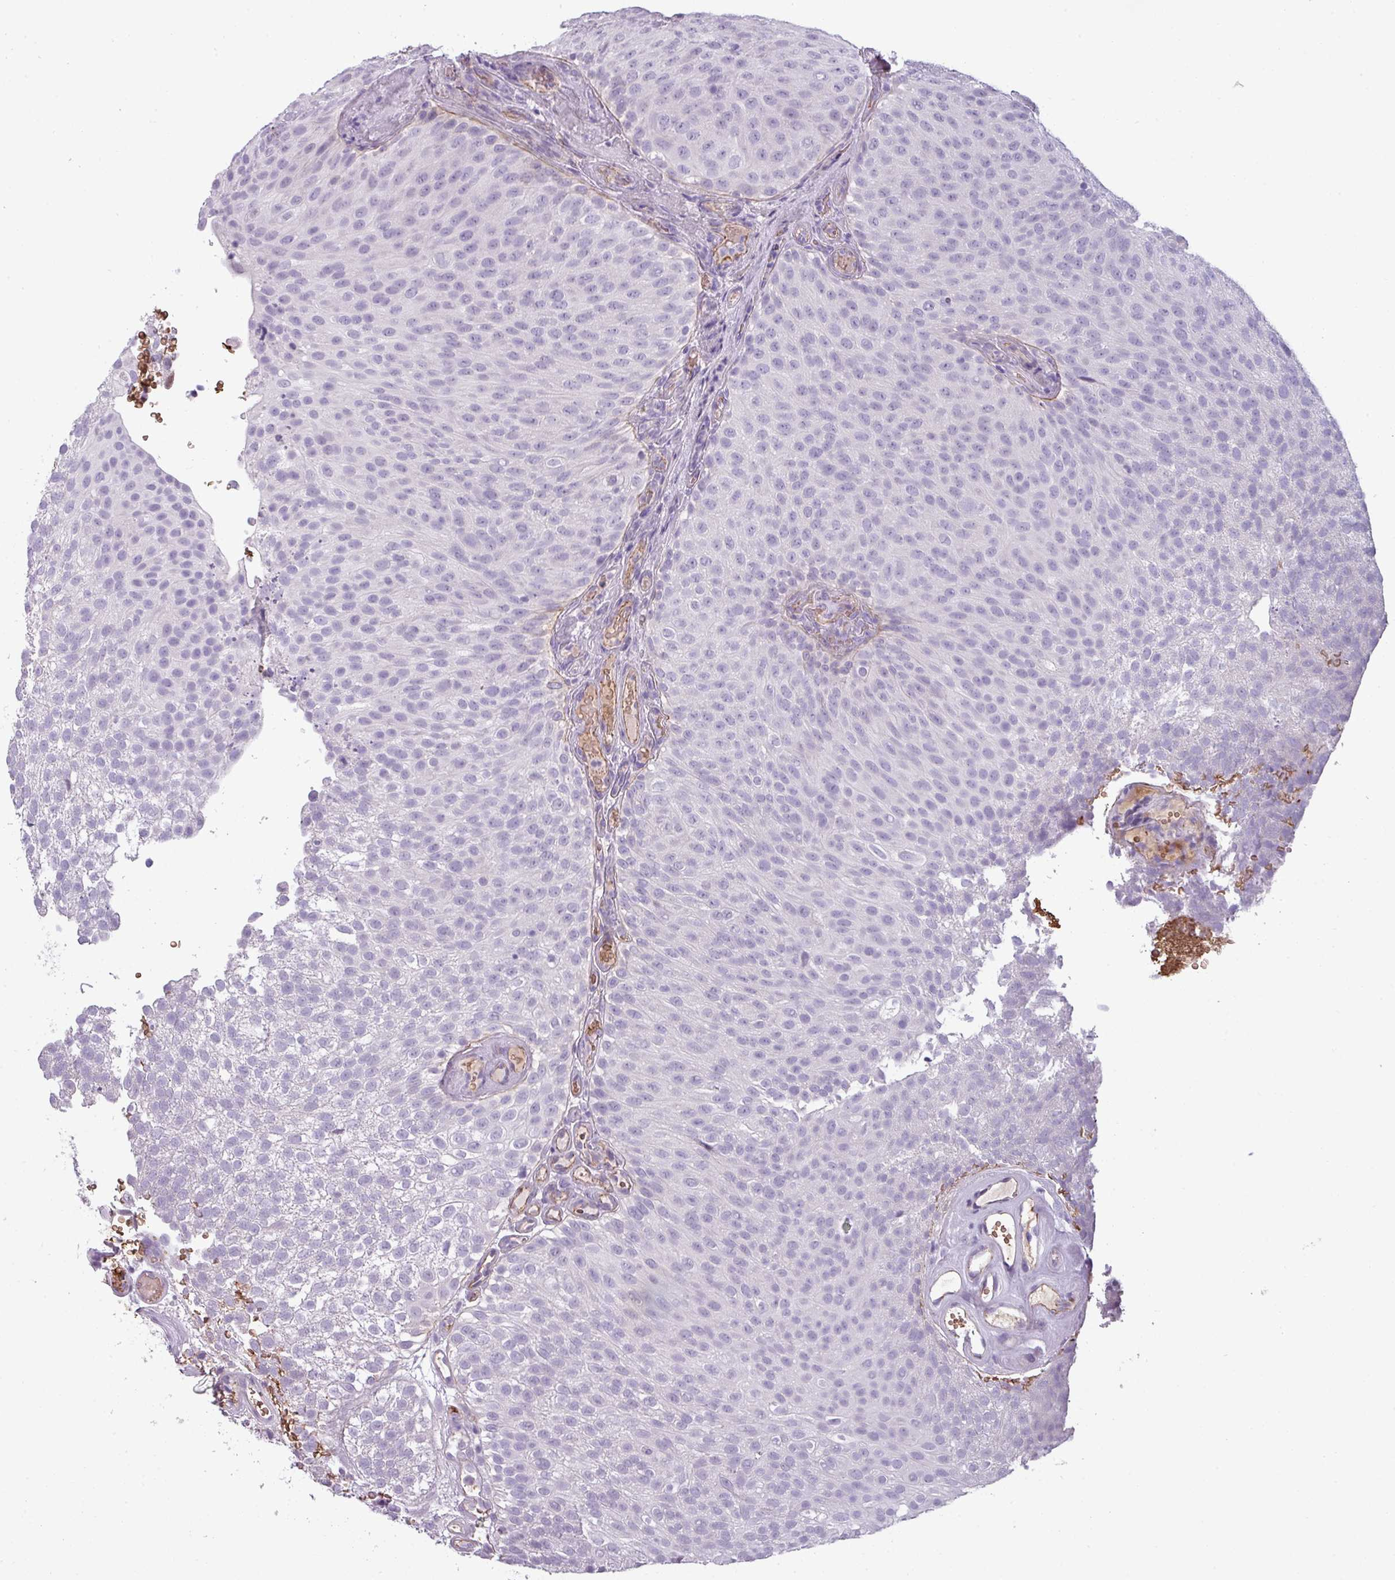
{"staining": {"intensity": "negative", "quantity": "none", "location": "none"}, "tissue": "urothelial cancer", "cell_type": "Tumor cells", "image_type": "cancer", "snomed": [{"axis": "morphology", "description": "Urothelial carcinoma, Low grade"}, {"axis": "topography", "description": "Urinary bladder"}], "caption": "DAB immunohistochemical staining of human low-grade urothelial carcinoma shows no significant expression in tumor cells.", "gene": "AREL1", "patient": {"sex": "male", "age": 78}}